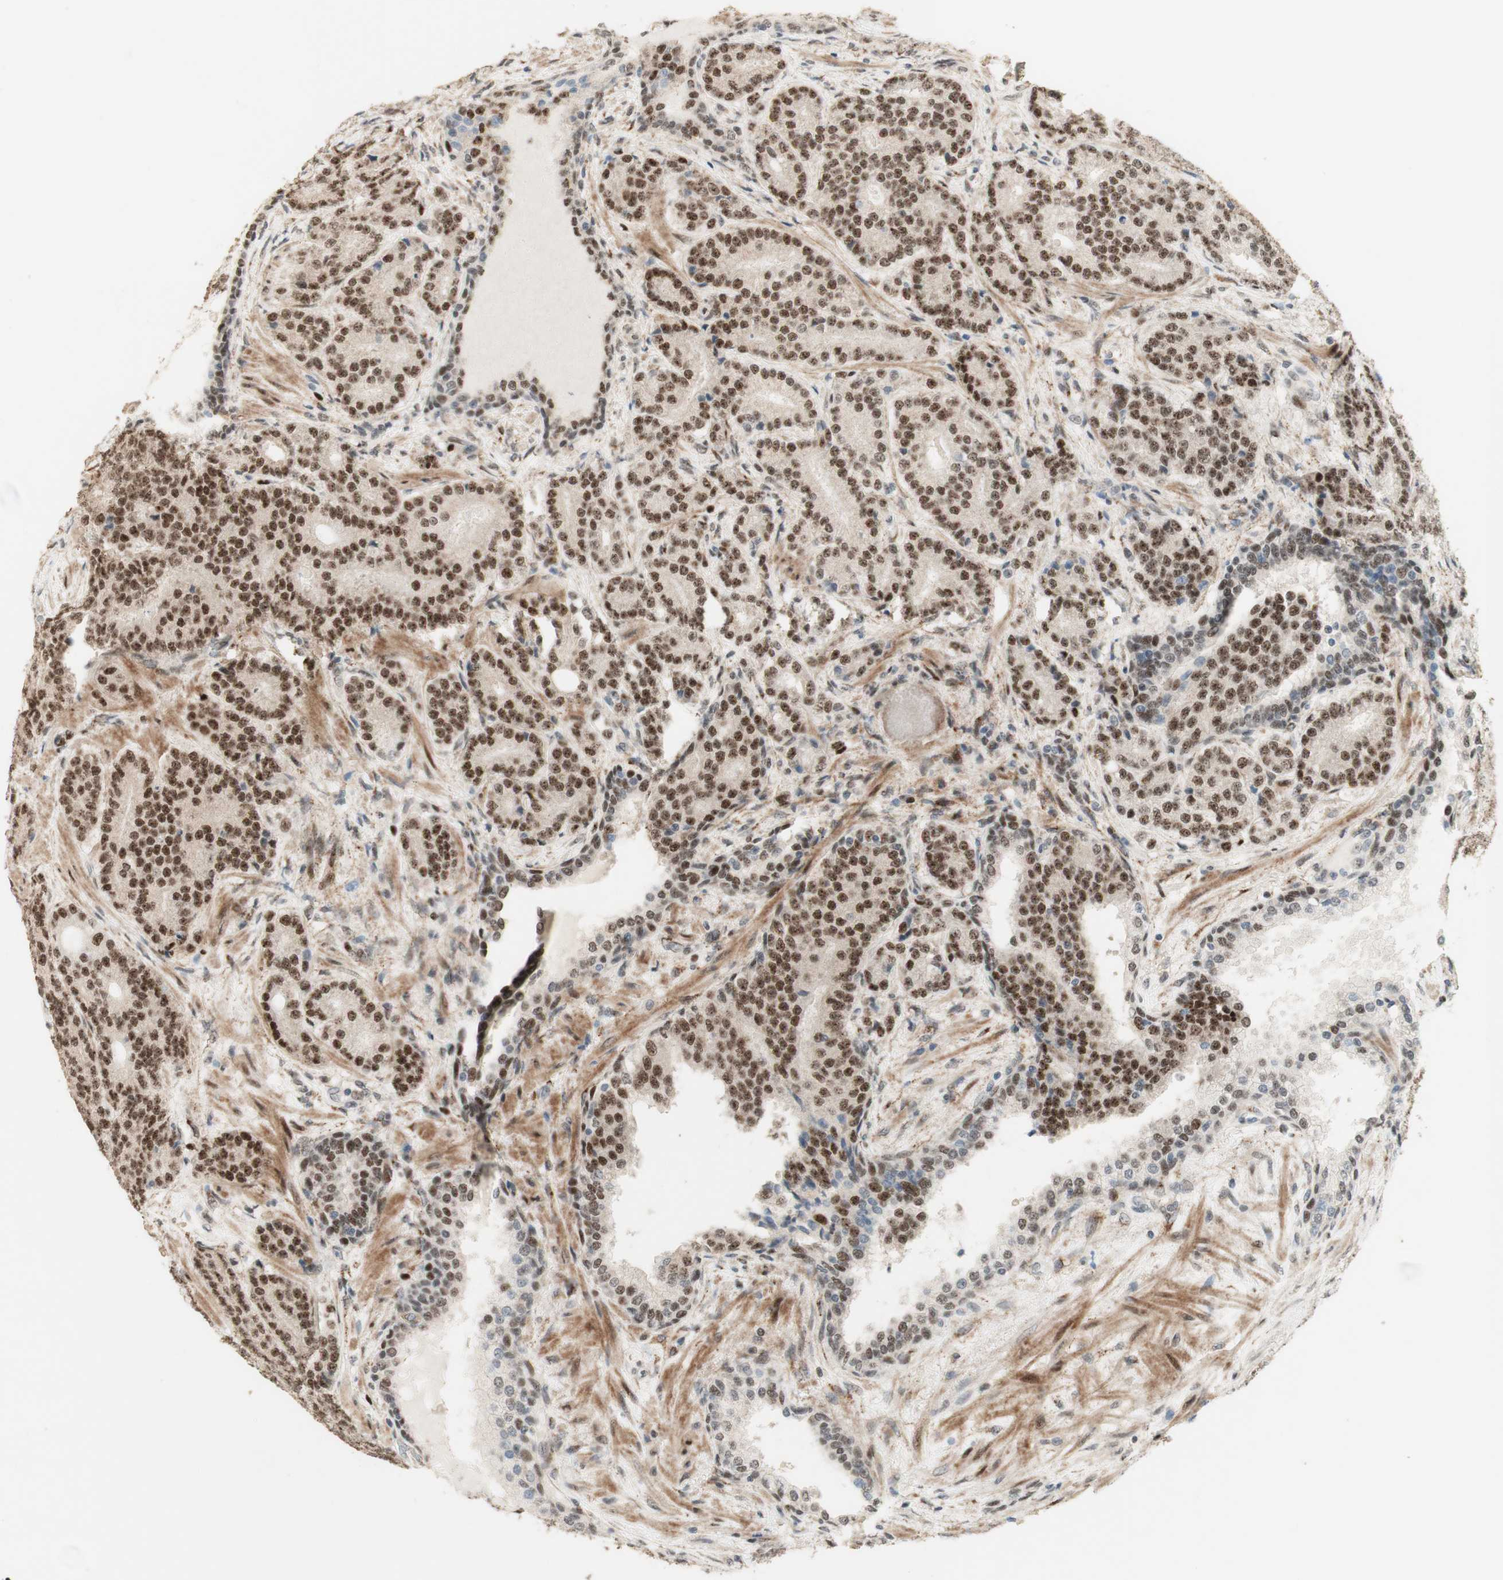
{"staining": {"intensity": "strong", "quantity": ">75%", "location": "nuclear"}, "tissue": "prostate cancer", "cell_type": "Tumor cells", "image_type": "cancer", "snomed": [{"axis": "morphology", "description": "Adenocarcinoma, High grade"}, {"axis": "topography", "description": "Prostate"}], "caption": "IHC micrograph of neoplastic tissue: high-grade adenocarcinoma (prostate) stained using immunohistochemistry reveals high levels of strong protein expression localized specifically in the nuclear of tumor cells, appearing as a nuclear brown color.", "gene": "FOXP1", "patient": {"sex": "male", "age": 61}}